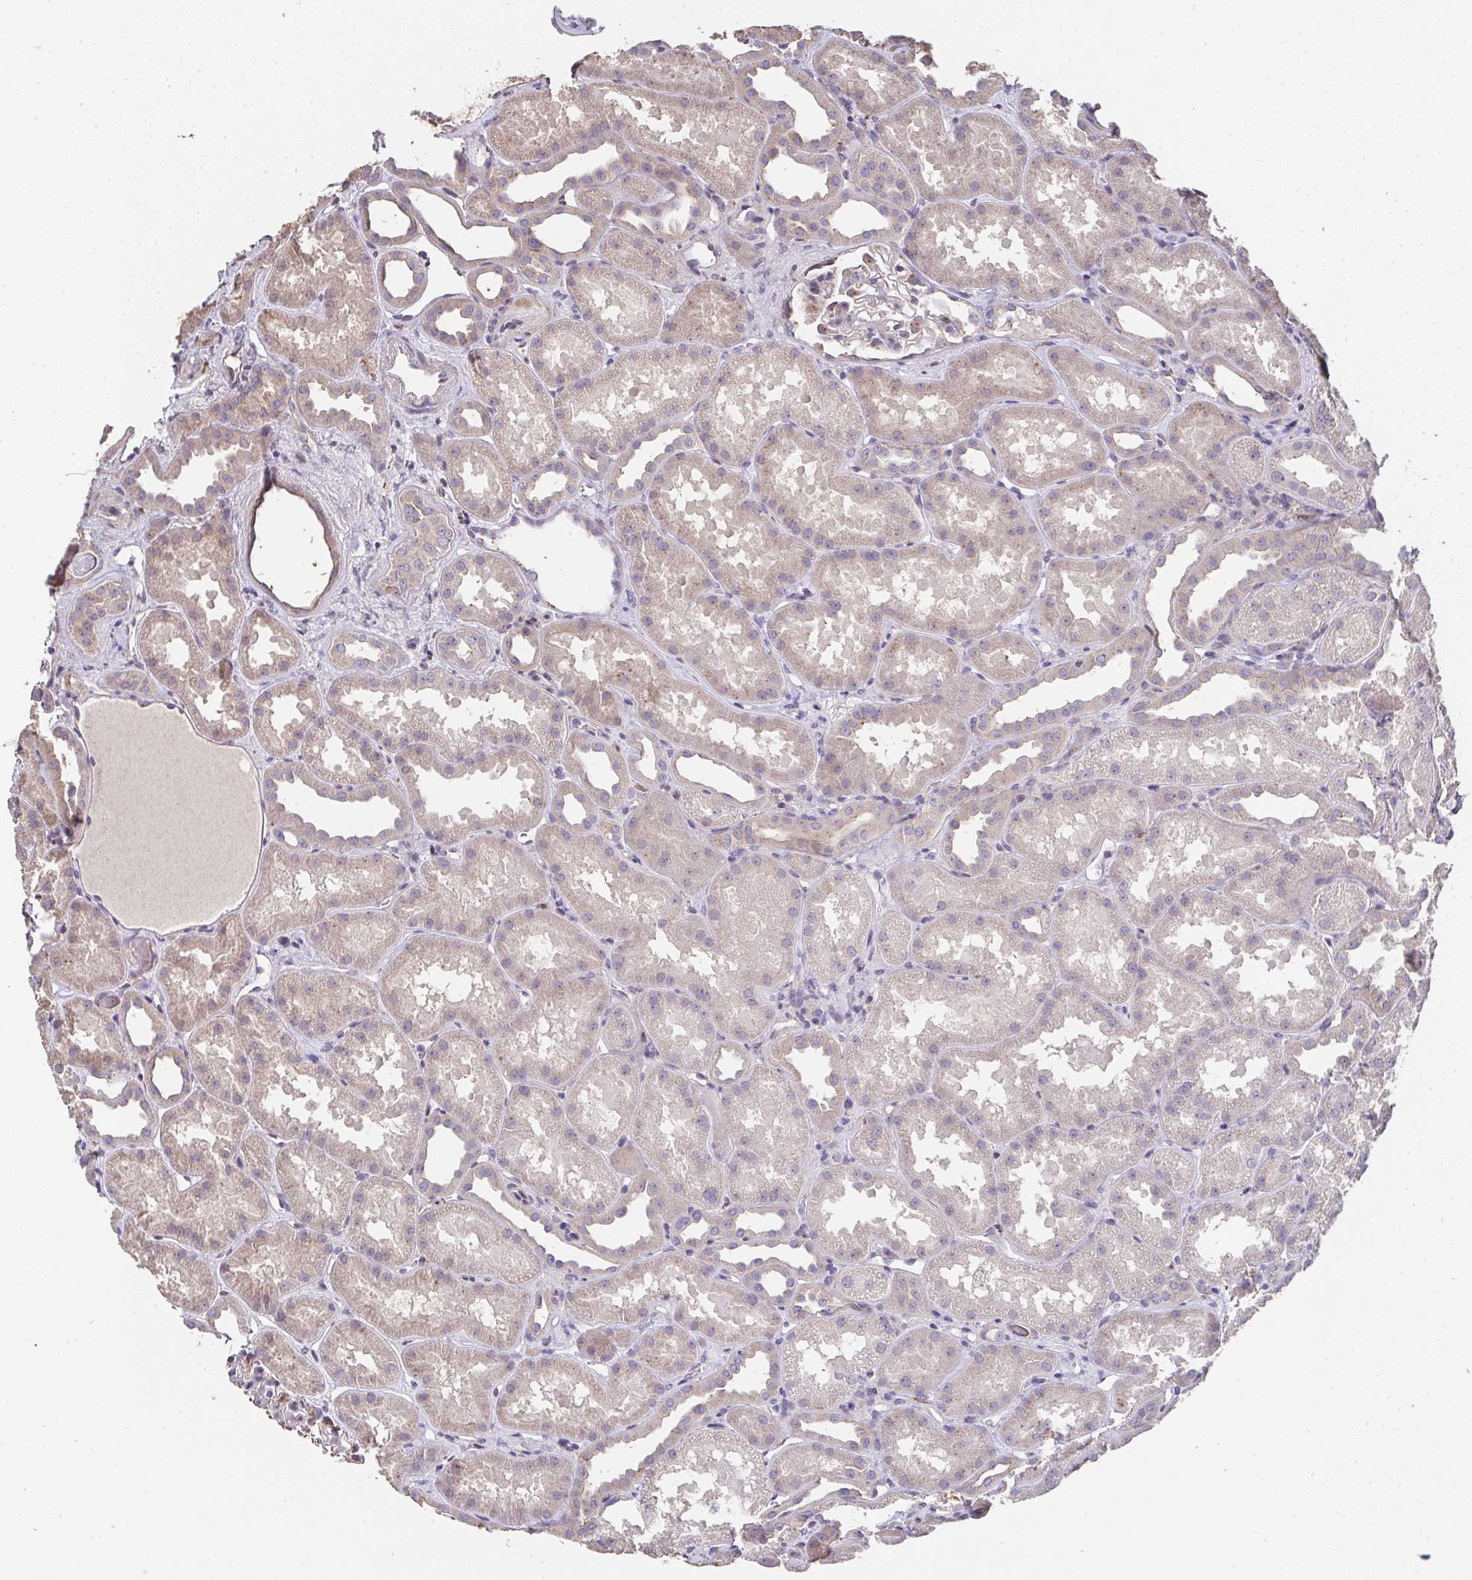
{"staining": {"intensity": "weak", "quantity": "<25%", "location": "cytoplasmic/membranous"}, "tissue": "kidney", "cell_type": "Cells in glomeruli", "image_type": "normal", "snomed": [{"axis": "morphology", "description": "Normal tissue, NOS"}, {"axis": "topography", "description": "Kidney"}], "caption": "The photomicrograph demonstrates no significant positivity in cells in glomeruli of kidney.", "gene": "RUNDC3B", "patient": {"sex": "male", "age": 61}}